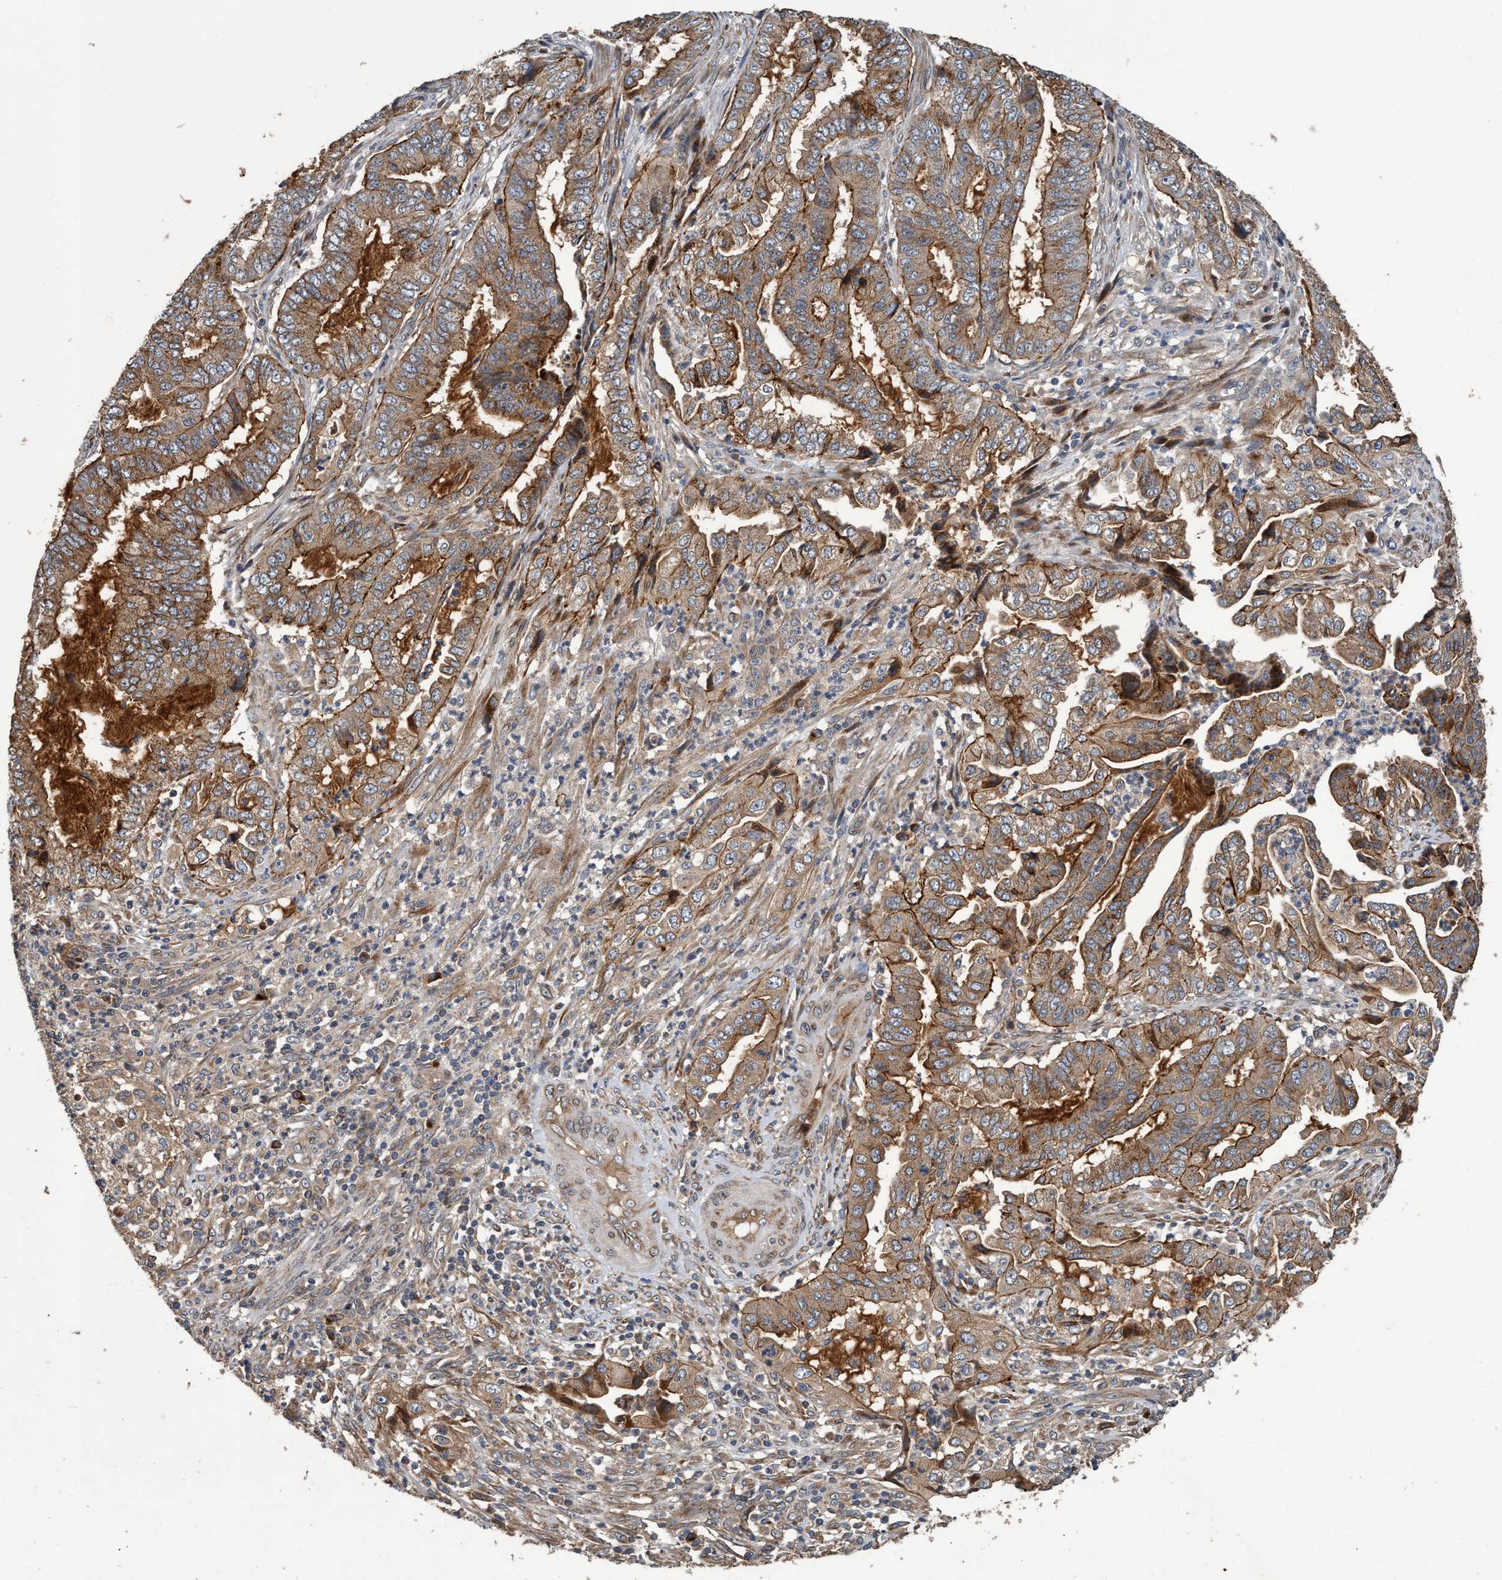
{"staining": {"intensity": "moderate", "quantity": ">75%", "location": "cytoplasmic/membranous"}, "tissue": "endometrial cancer", "cell_type": "Tumor cells", "image_type": "cancer", "snomed": [{"axis": "morphology", "description": "Adenocarcinoma, NOS"}, {"axis": "topography", "description": "Endometrium"}], "caption": "About >75% of tumor cells in adenocarcinoma (endometrial) show moderate cytoplasmic/membranous protein staining as visualized by brown immunohistochemical staining.", "gene": "MACC1", "patient": {"sex": "female", "age": 51}}